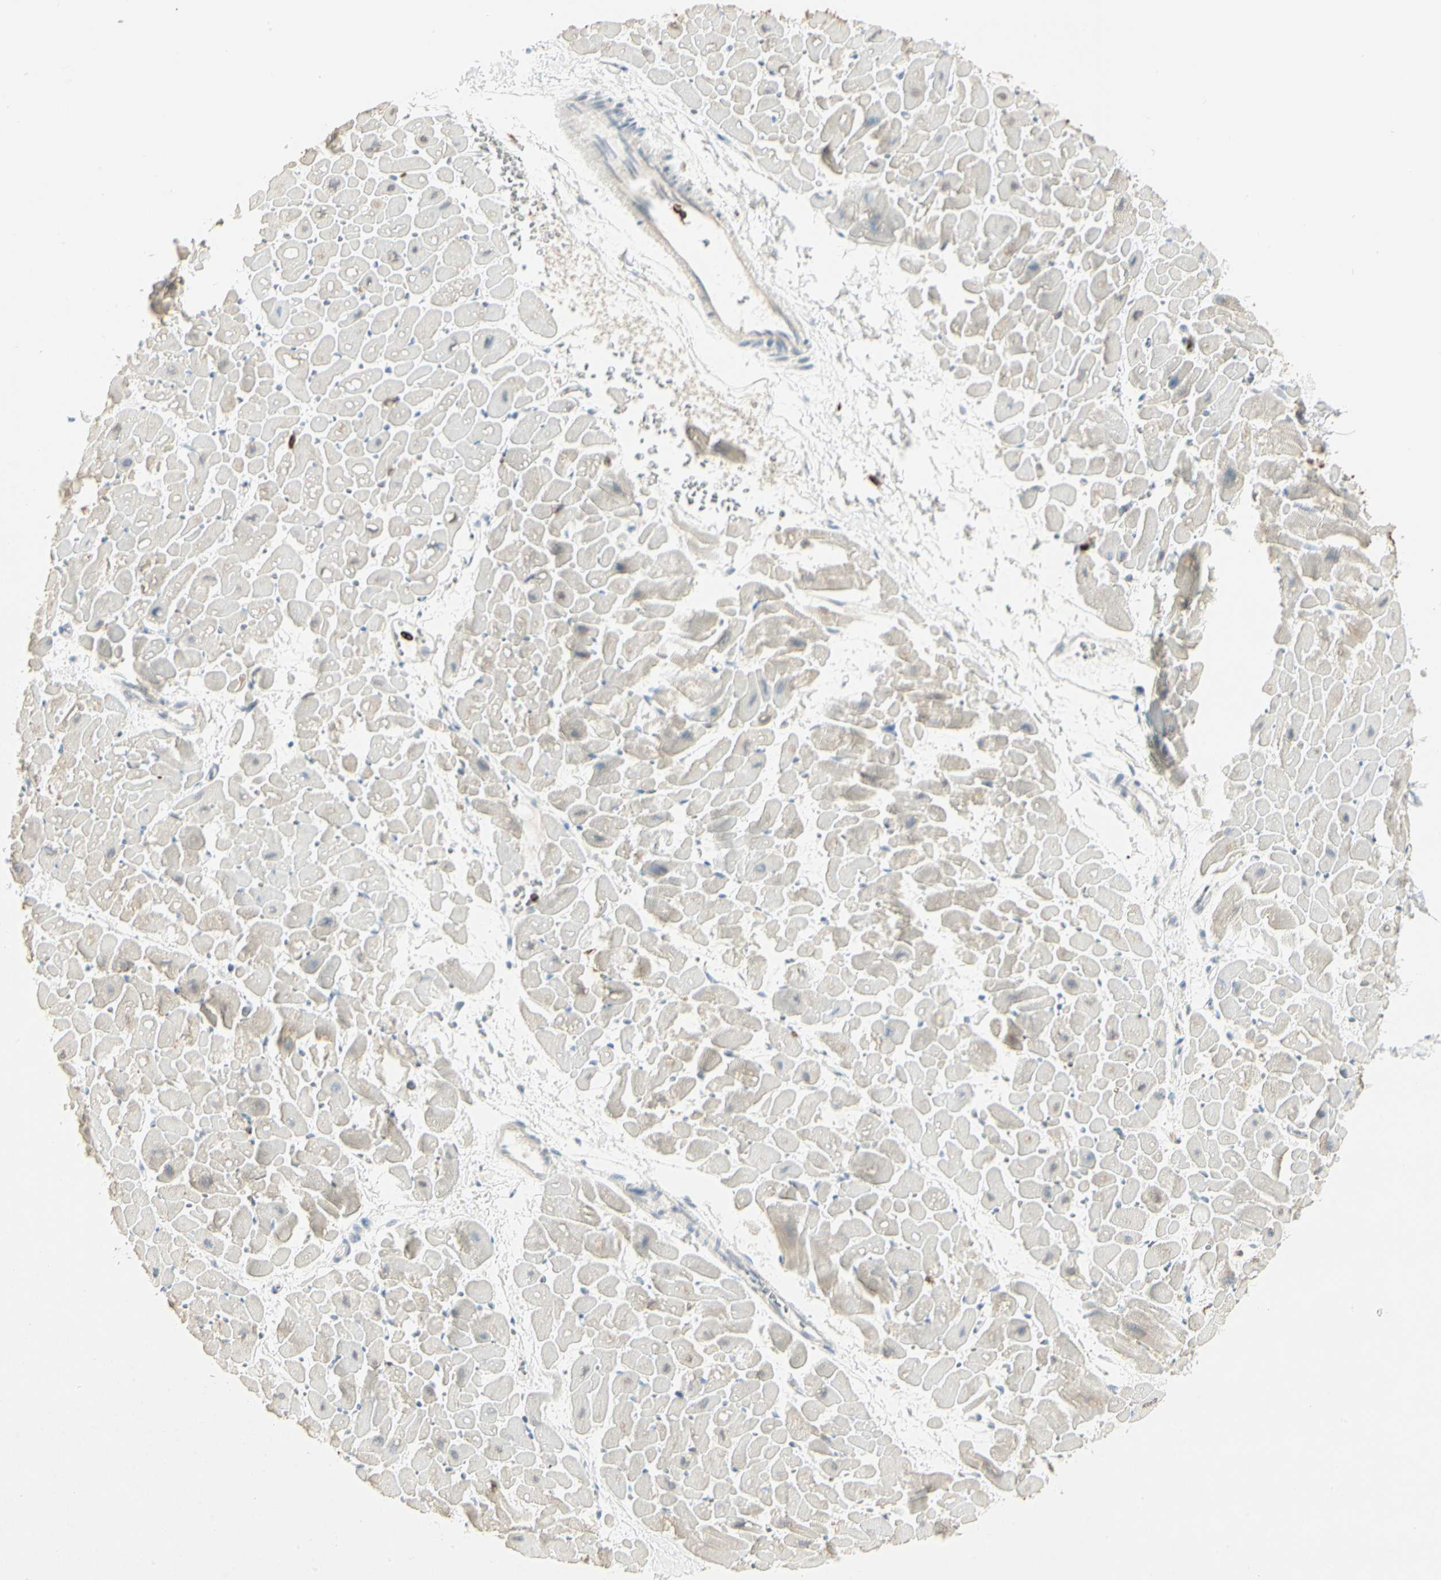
{"staining": {"intensity": "weak", "quantity": "<25%", "location": "cytoplasmic/membranous"}, "tissue": "heart muscle", "cell_type": "Cardiomyocytes", "image_type": "normal", "snomed": [{"axis": "morphology", "description": "Normal tissue, NOS"}, {"axis": "topography", "description": "Heart"}], "caption": "The micrograph shows no significant staining in cardiomyocytes of heart muscle. (Immunohistochemistry (ihc), brightfield microscopy, high magnification).", "gene": "ITGB2", "patient": {"sex": "male", "age": 45}}